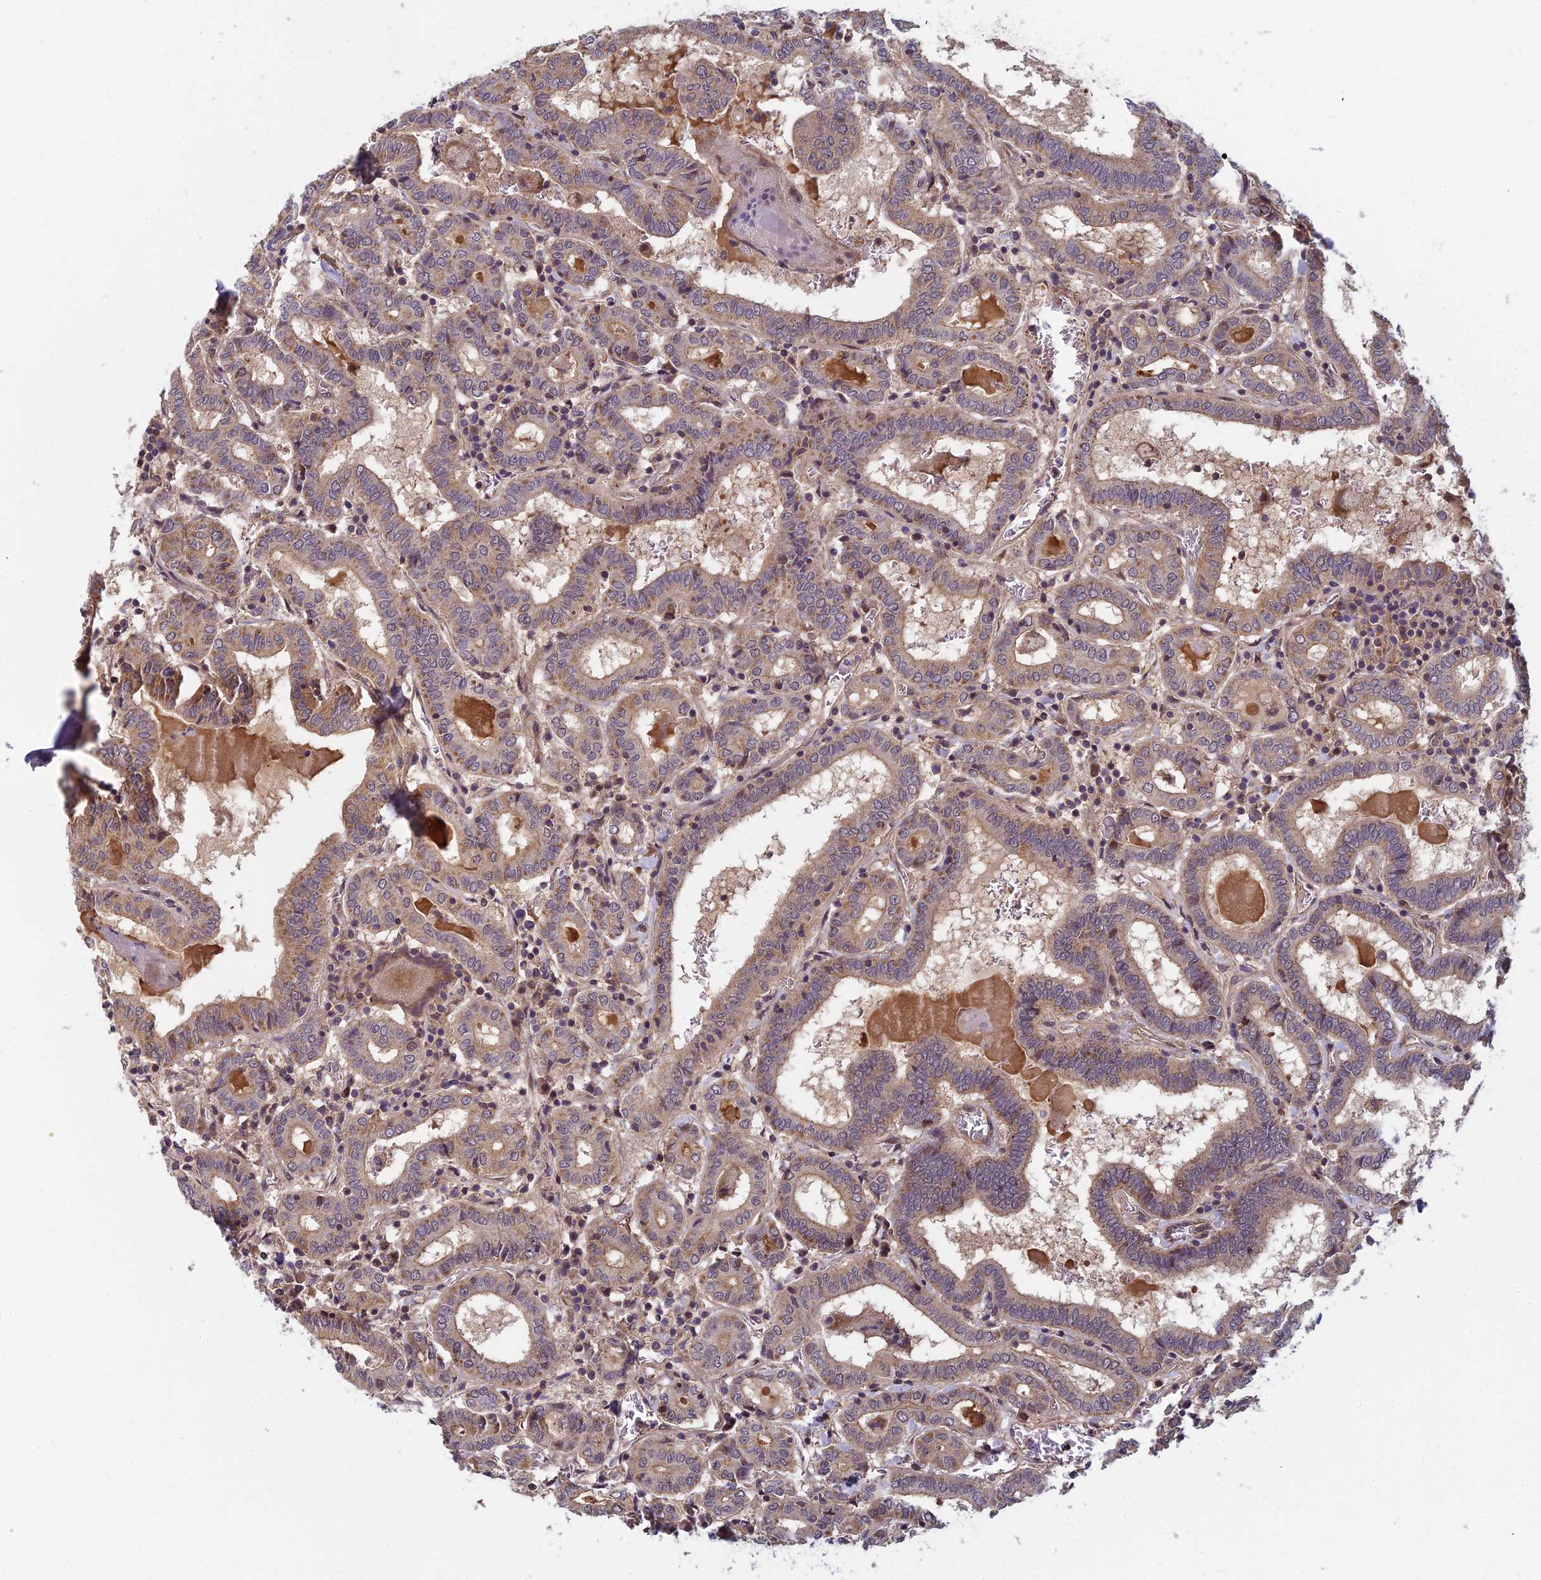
{"staining": {"intensity": "weak", "quantity": "<25%", "location": "cytoplasmic/membranous"}, "tissue": "thyroid cancer", "cell_type": "Tumor cells", "image_type": "cancer", "snomed": [{"axis": "morphology", "description": "Papillary adenocarcinoma, NOS"}, {"axis": "topography", "description": "Thyroid gland"}], "caption": "DAB (3,3'-diaminobenzidine) immunohistochemical staining of human thyroid papillary adenocarcinoma exhibits no significant expression in tumor cells. The staining is performed using DAB (3,3'-diaminobenzidine) brown chromogen with nuclei counter-stained in using hematoxylin.", "gene": "PIKFYVE", "patient": {"sex": "female", "age": 72}}